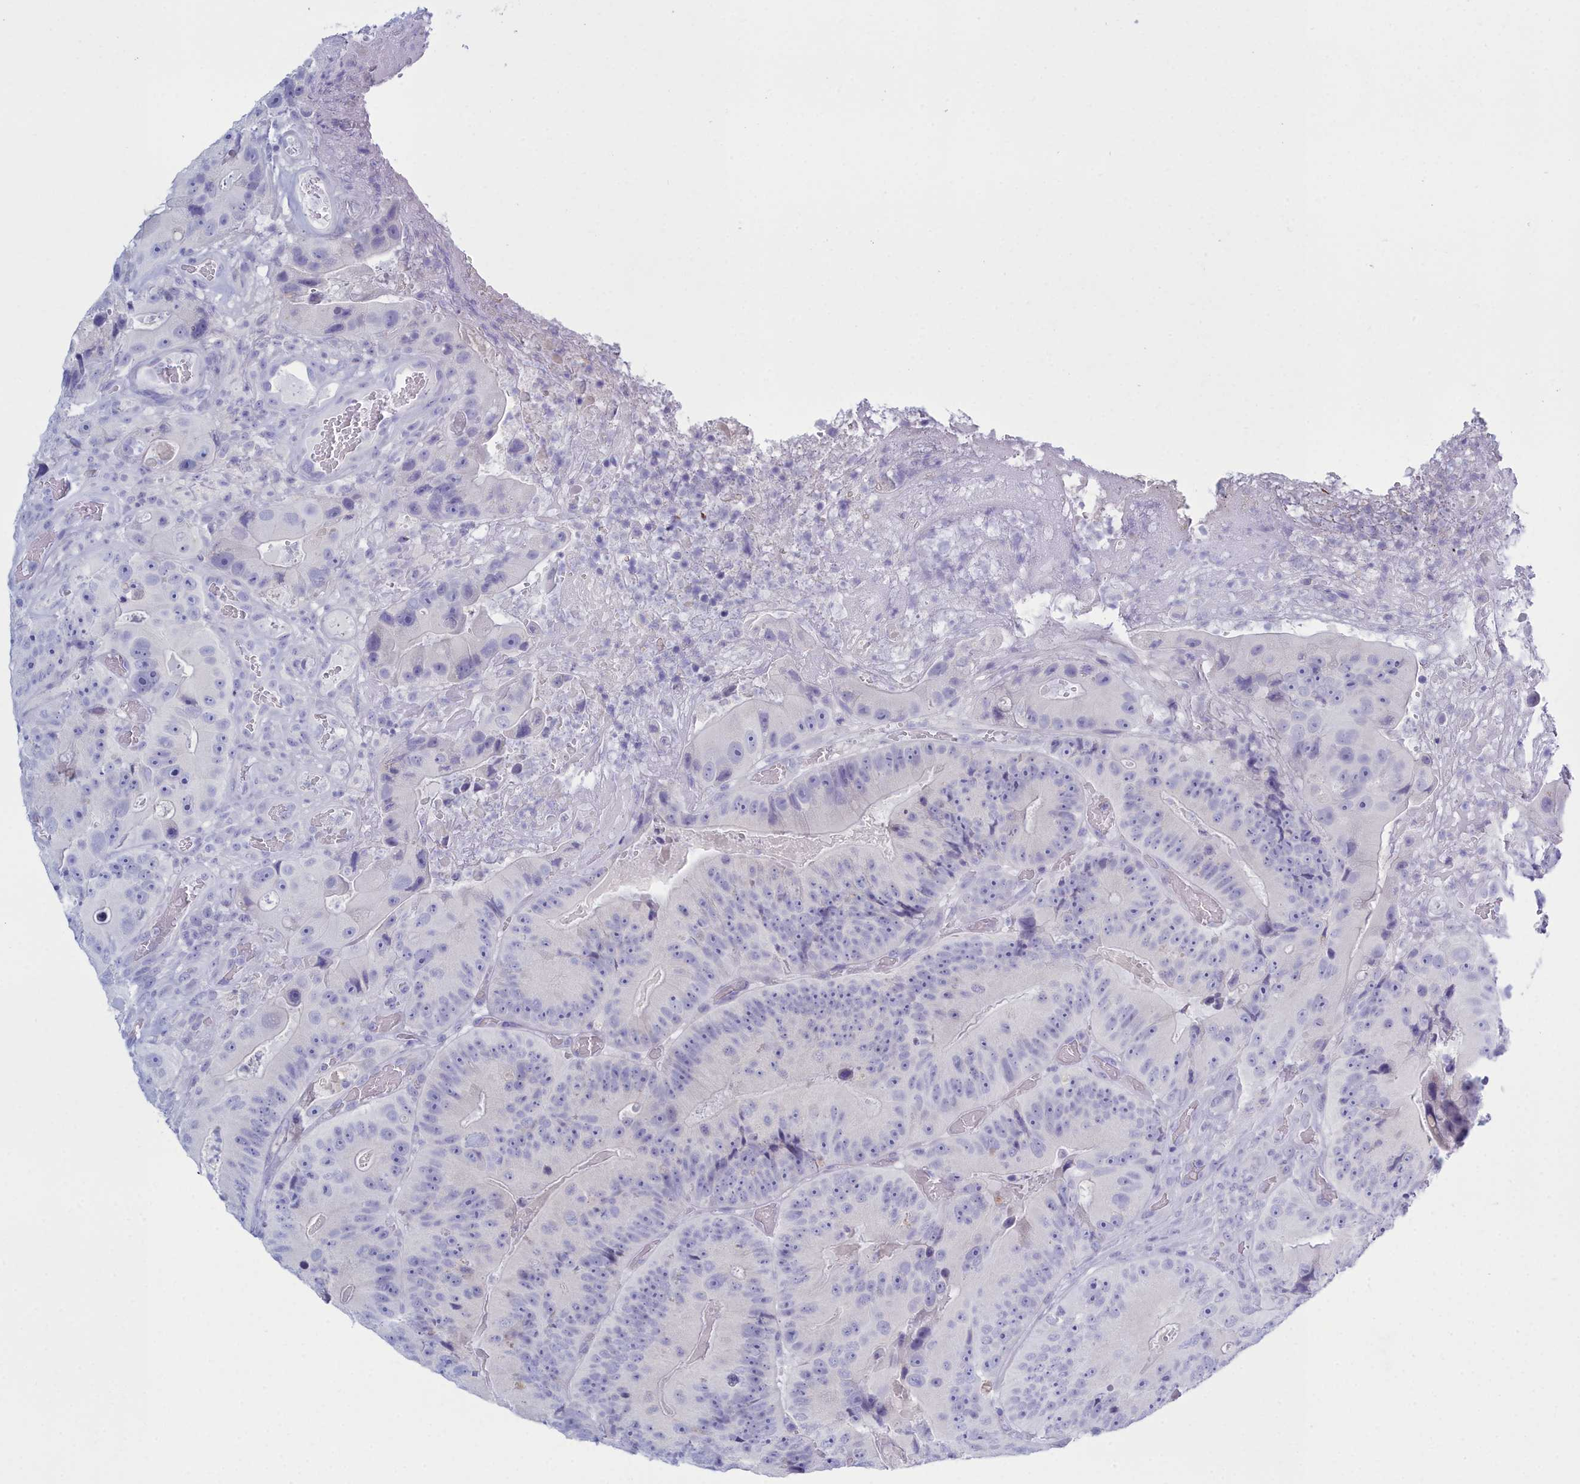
{"staining": {"intensity": "negative", "quantity": "none", "location": "none"}, "tissue": "colorectal cancer", "cell_type": "Tumor cells", "image_type": "cancer", "snomed": [{"axis": "morphology", "description": "Adenocarcinoma, NOS"}, {"axis": "topography", "description": "Colon"}], "caption": "Adenocarcinoma (colorectal) stained for a protein using immunohistochemistry demonstrates no positivity tumor cells.", "gene": "TMEM97", "patient": {"sex": "female", "age": 86}}